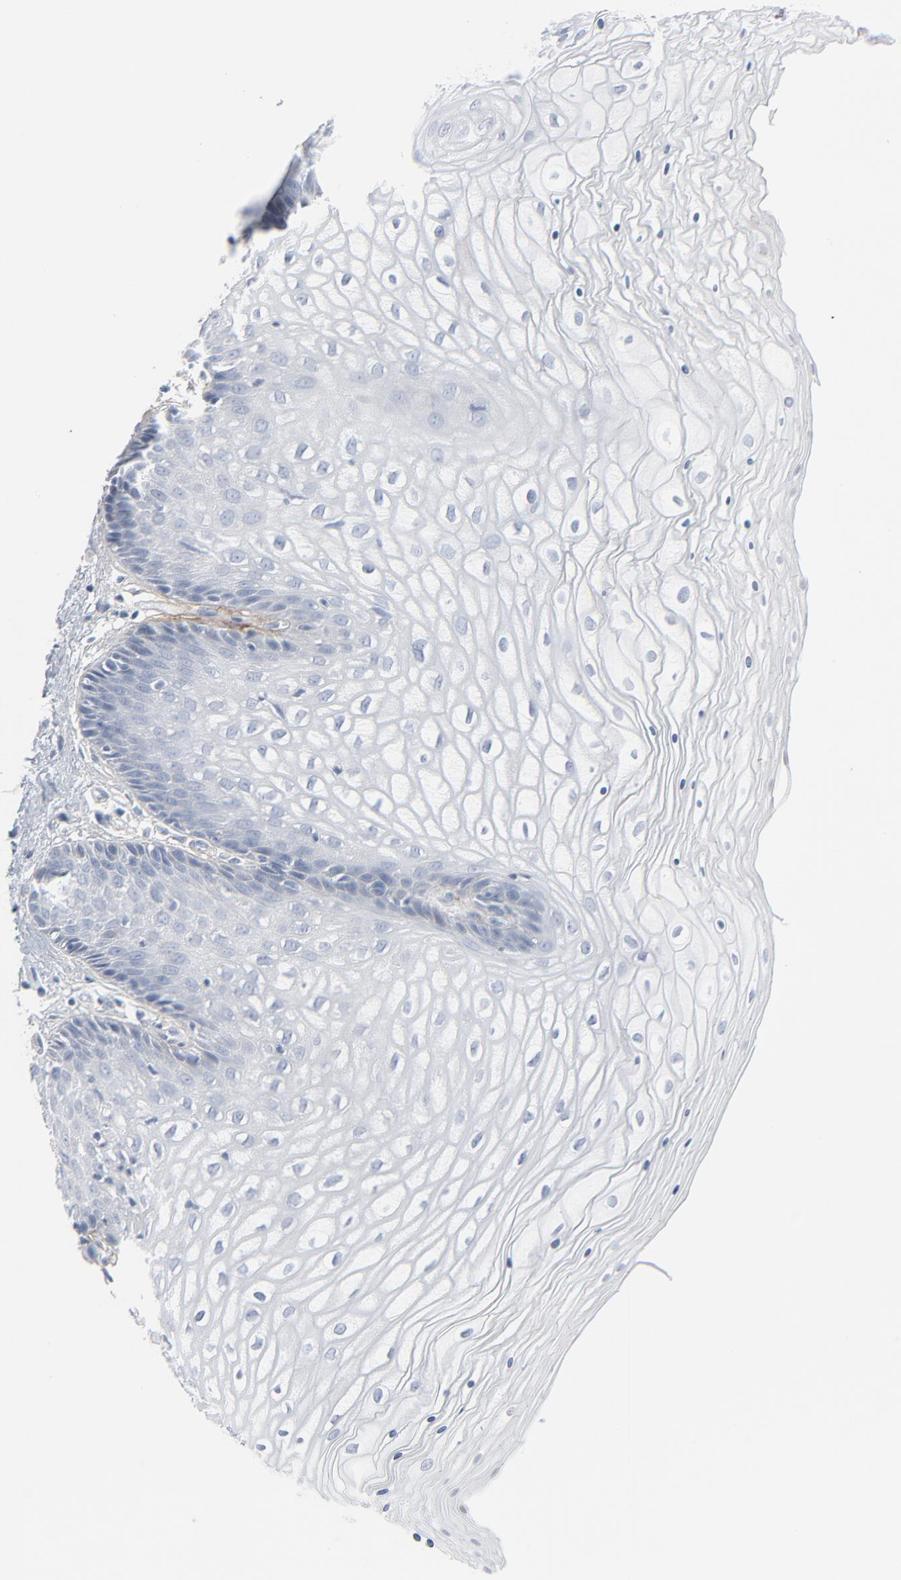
{"staining": {"intensity": "negative", "quantity": "none", "location": "none"}, "tissue": "vagina", "cell_type": "Squamous epithelial cells", "image_type": "normal", "snomed": [{"axis": "morphology", "description": "Normal tissue, NOS"}, {"axis": "topography", "description": "Vagina"}], "caption": "High magnification brightfield microscopy of unremarkable vagina stained with DAB (brown) and counterstained with hematoxylin (blue): squamous epithelial cells show no significant positivity.", "gene": "BGN", "patient": {"sex": "female", "age": 34}}